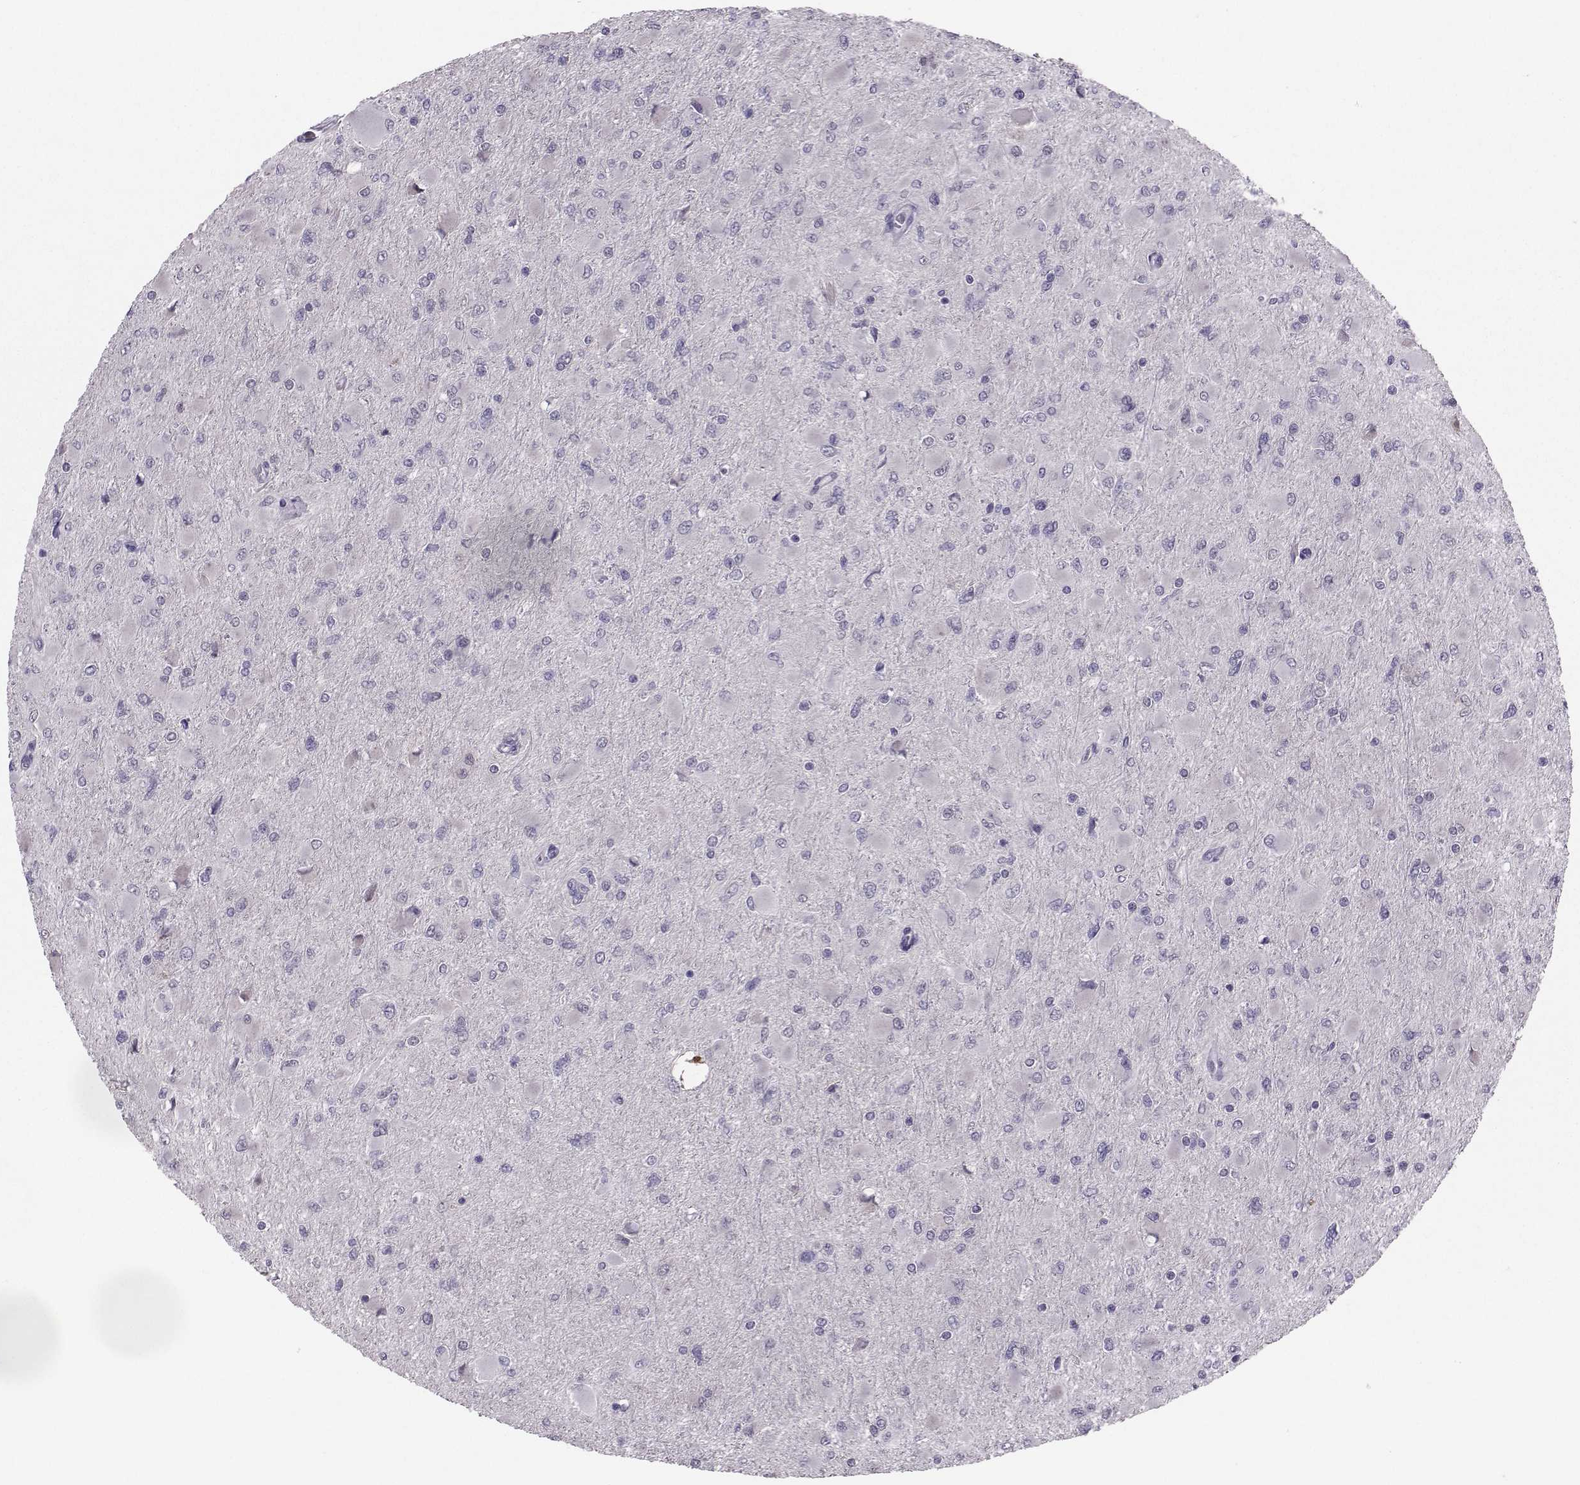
{"staining": {"intensity": "negative", "quantity": "none", "location": "none"}, "tissue": "glioma", "cell_type": "Tumor cells", "image_type": "cancer", "snomed": [{"axis": "morphology", "description": "Glioma, malignant, High grade"}, {"axis": "topography", "description": "Cerebral cortex"}], "caption": "DAB immunohistochemical staining of glioma exhibits no significant positivity in tumor cells.", "gene": "ASRGL1", "patient": {"sex": "female", "age": 36}}